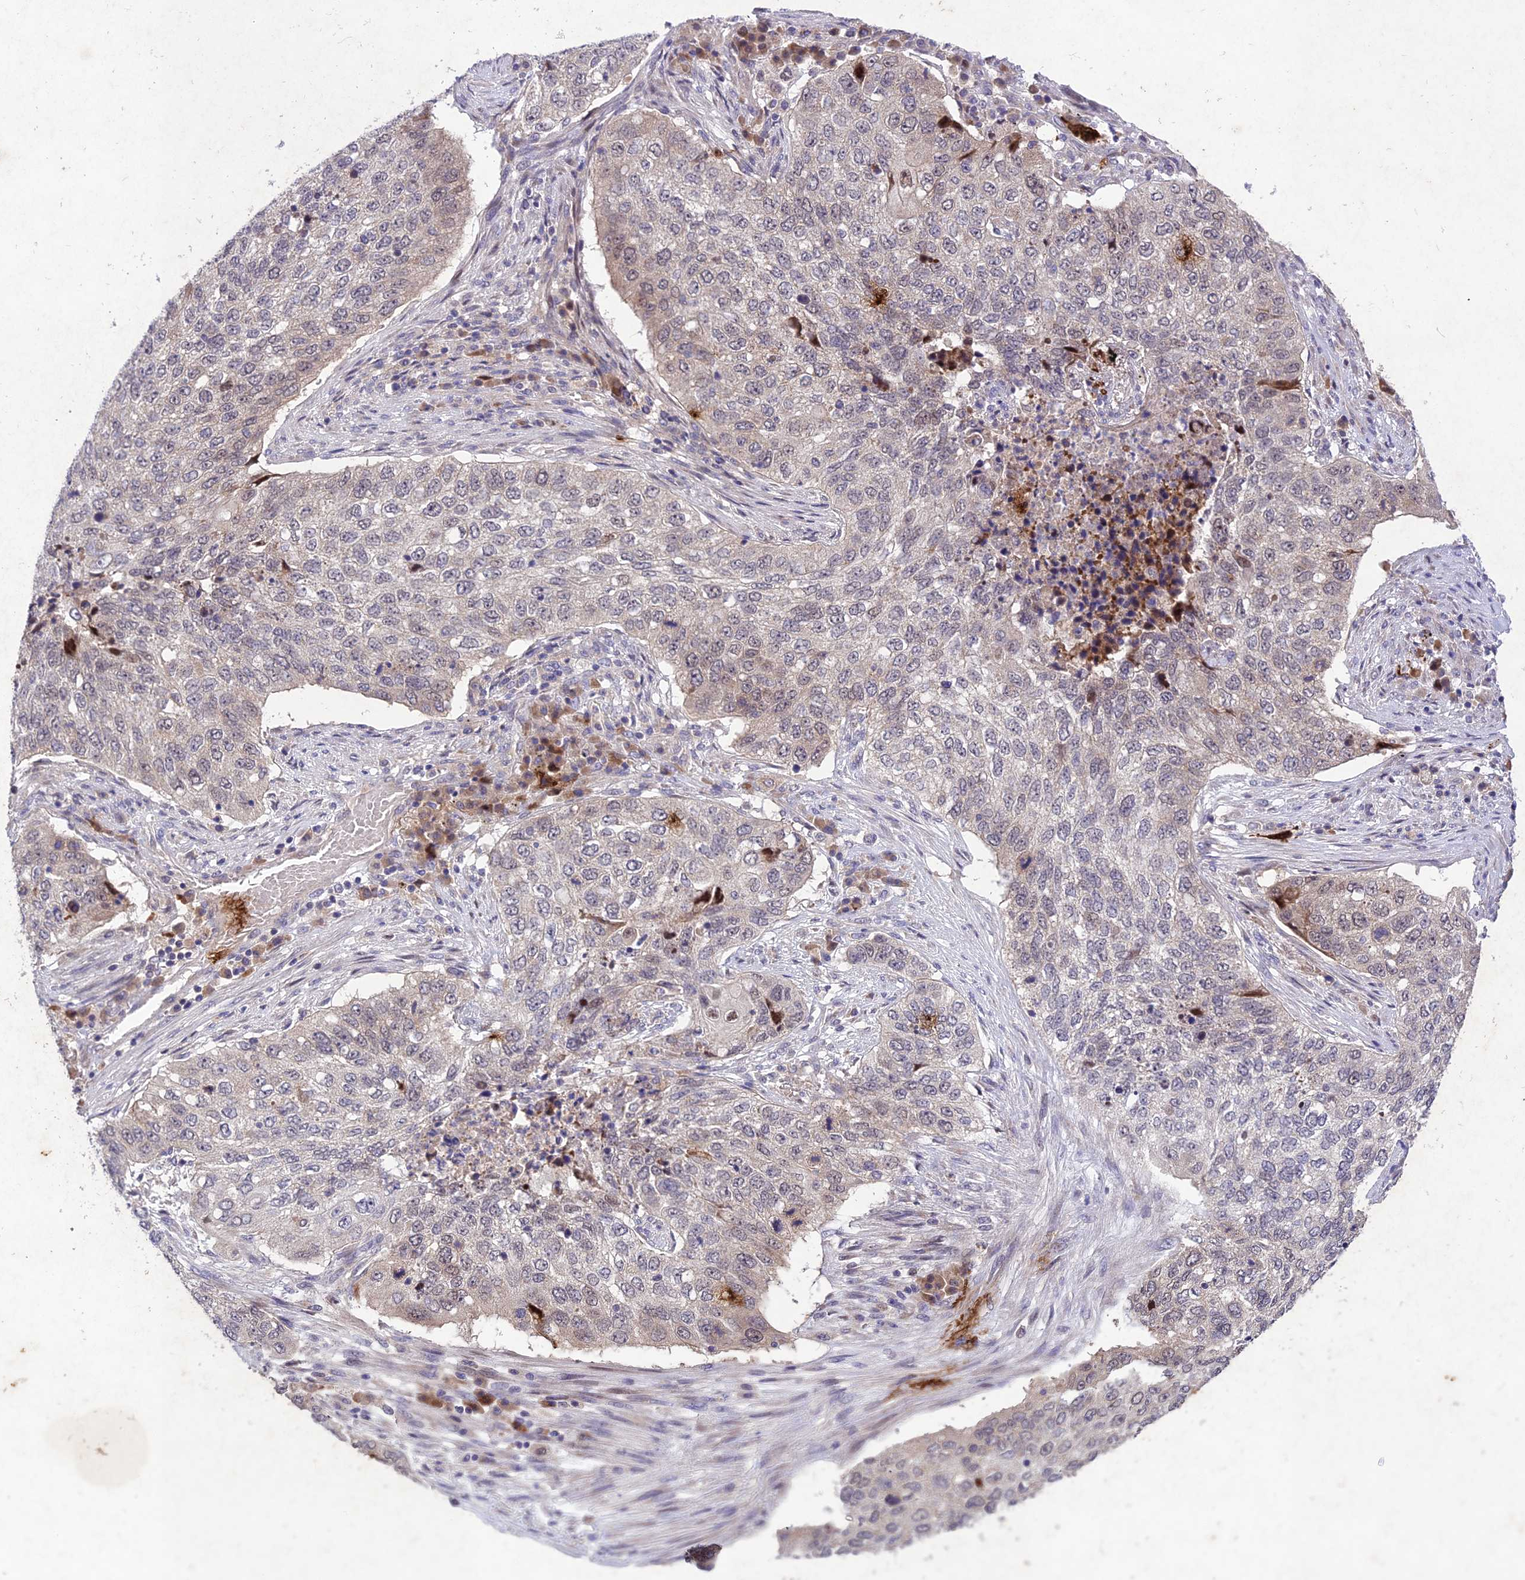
{"staining": {"intensity": "strong", "quantity": "<25%", "location": "cytoplasmic/membranous"}, "tissue": "lung cancer", "cell_type": "Tumor cells", "image_type": "cancer", "snomed": [{"axis": "morphology", "description": "Squamous cell carcinoma, NOS"}, {"axis": "topography", "description": "Lung"}], "caption": "A high-resolution photomicrograph shows immunohistochemistry (IHC) staining of lung cancer (squamous cell carcinoma), which demonstrates strong cytoplasmic/membranous expression in approximately <25% of tumor cells.", "gene": "ANKRD52", "patient": {"sex": "female", "age": 63}}